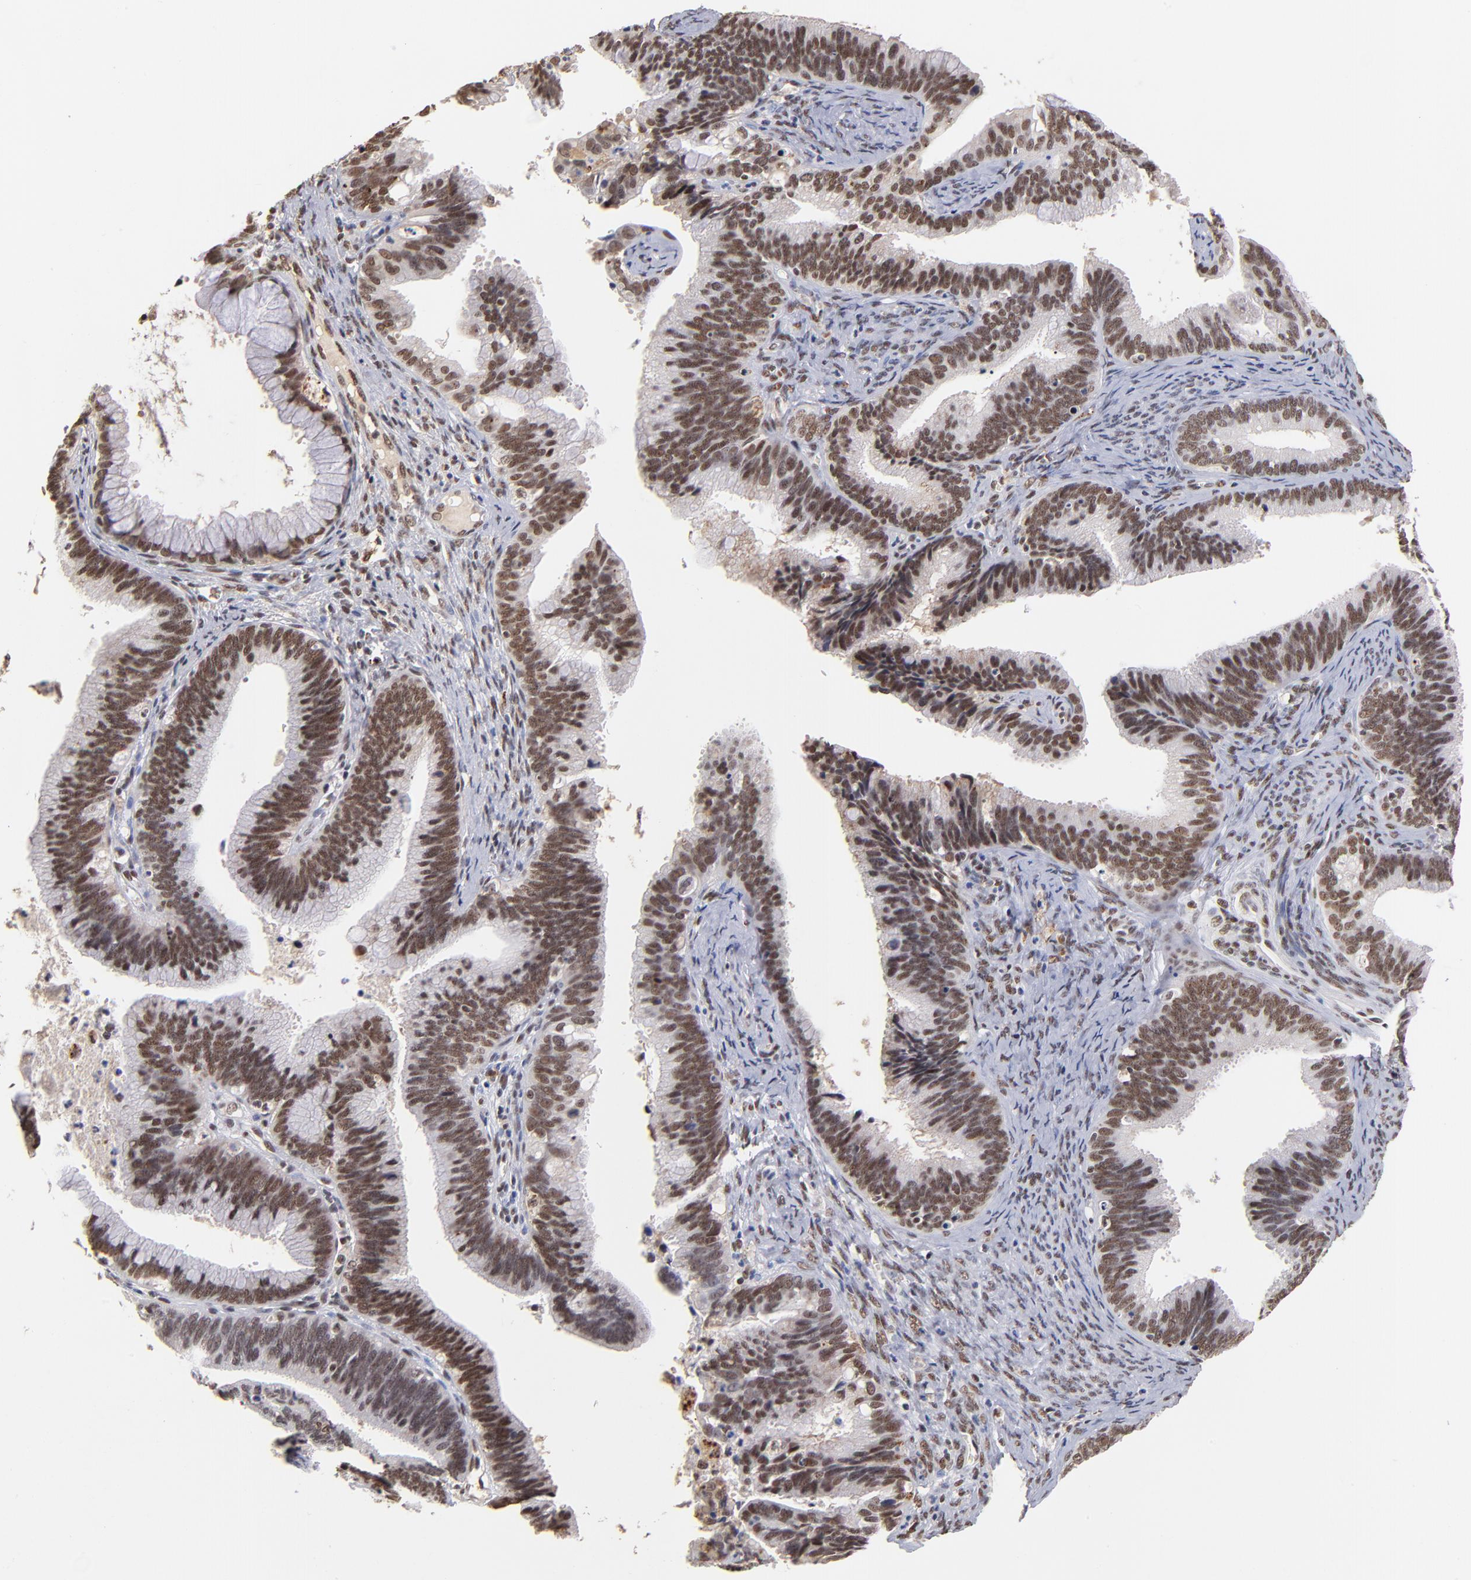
{"staining": {"intensity": "strong", "quantity": ">75%", "location": "nuclear"}, "tissue": "cervical cancer", "cell_type": "Tumor cells", "image_type": "cancer", "snomed": [{"axis": "morphology", "description": "Adenocarcinoma, NOS"}, {"axis": "topography", "description": "Cervix"}], "caption": "Strong nuclear positivity is present in approximately >75% of tumor cells in cervical cancer.", "gene": "ZNF146", "patient": {"sex": "female", "age": 47}}